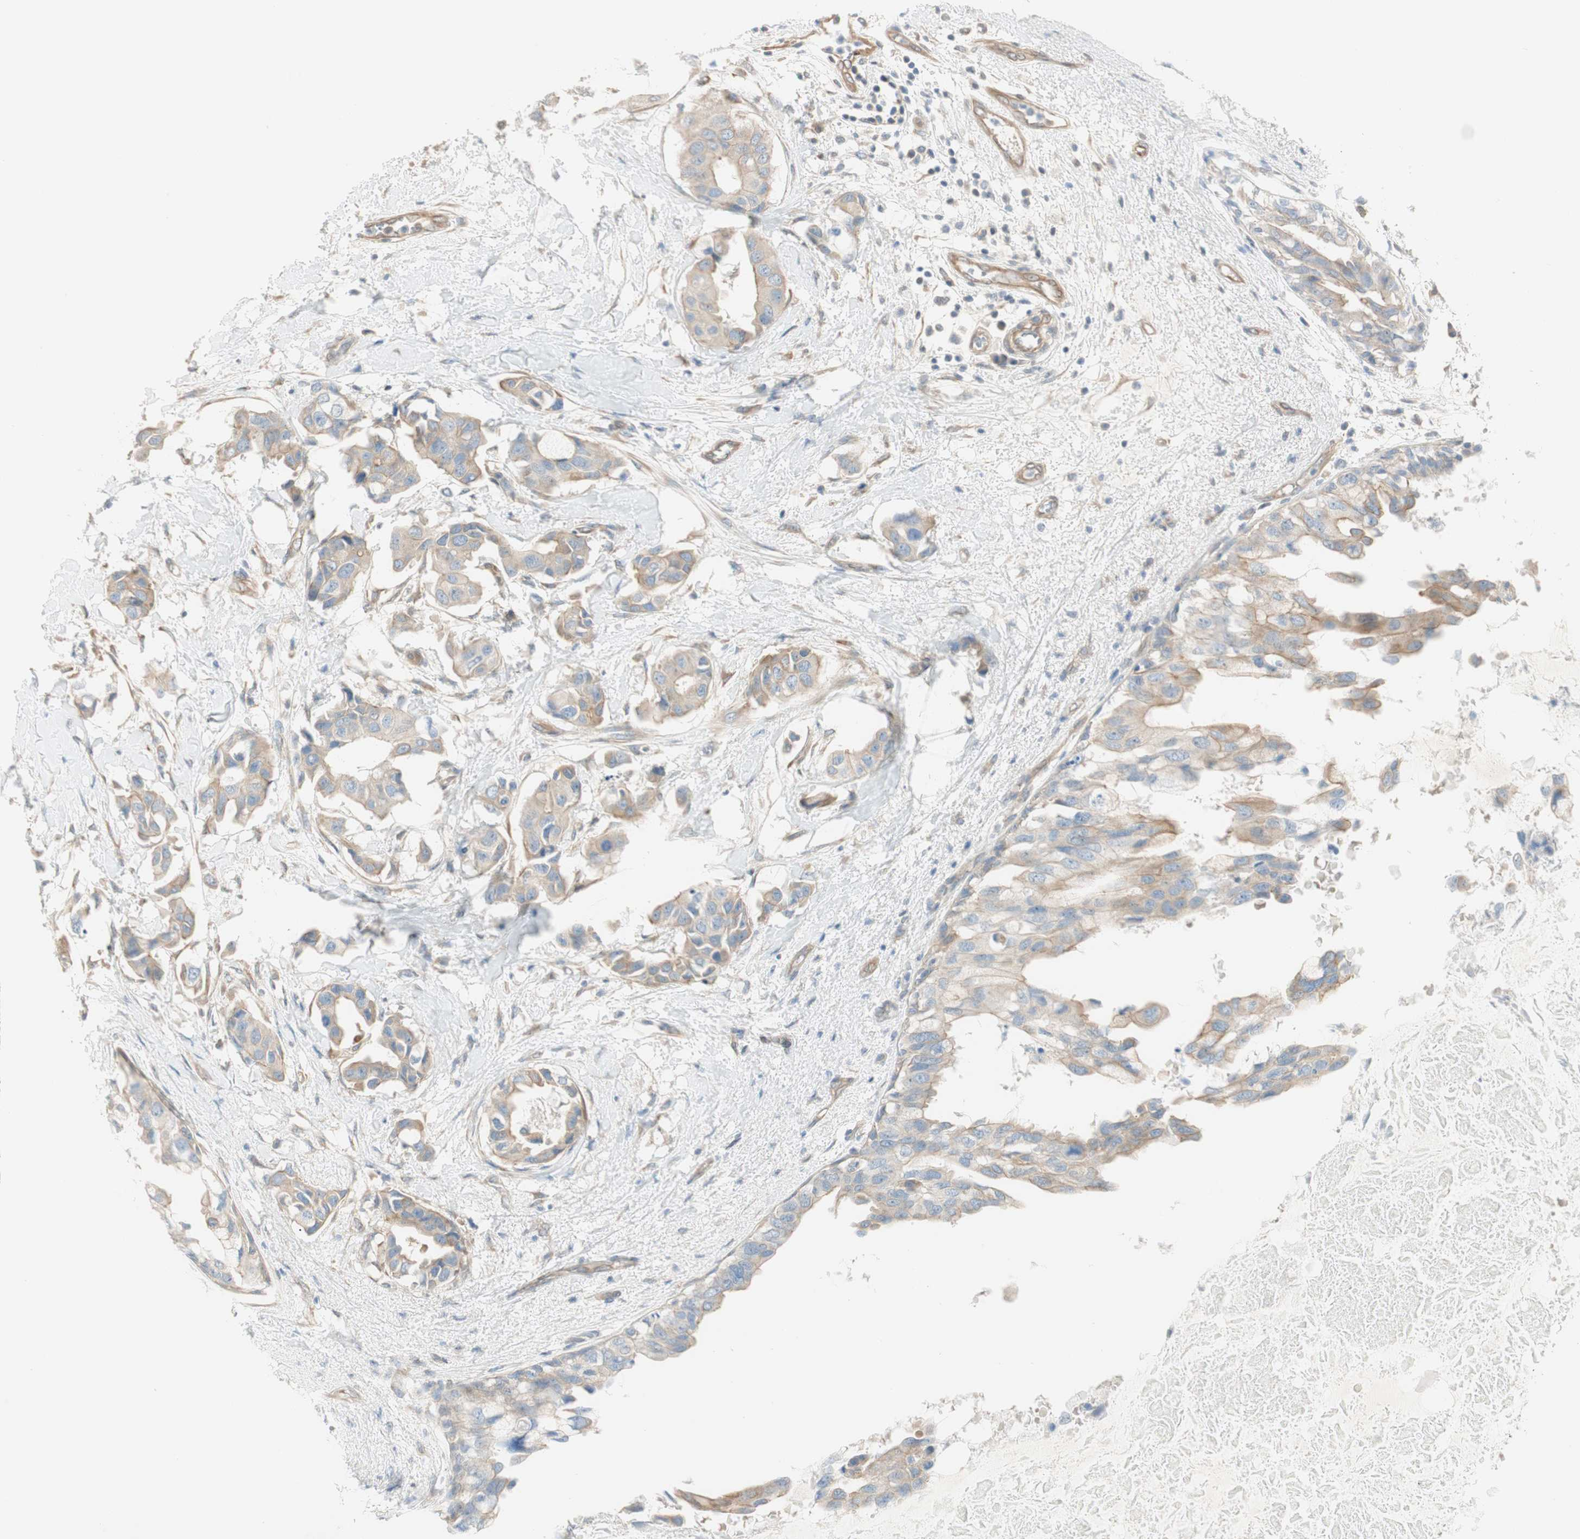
{"staining": {"intensity": "weak", "quantity": ">75%", "location": "cytoplasmic/membranous"}, "tissue": "breast cancer", "cell_type": "Tumor cells", "image_type": "cancer", "snomed": [{"axis": "morphology", "description": "Duct carcinoma"}, {"axis": "topography", "description": "Breast"}], "caption": "Human breast cancer stained with a protein marker reveals weak staining in tumor cells.", "gene": "CDK3", "patient": {"sex": "female", "age": 40}}